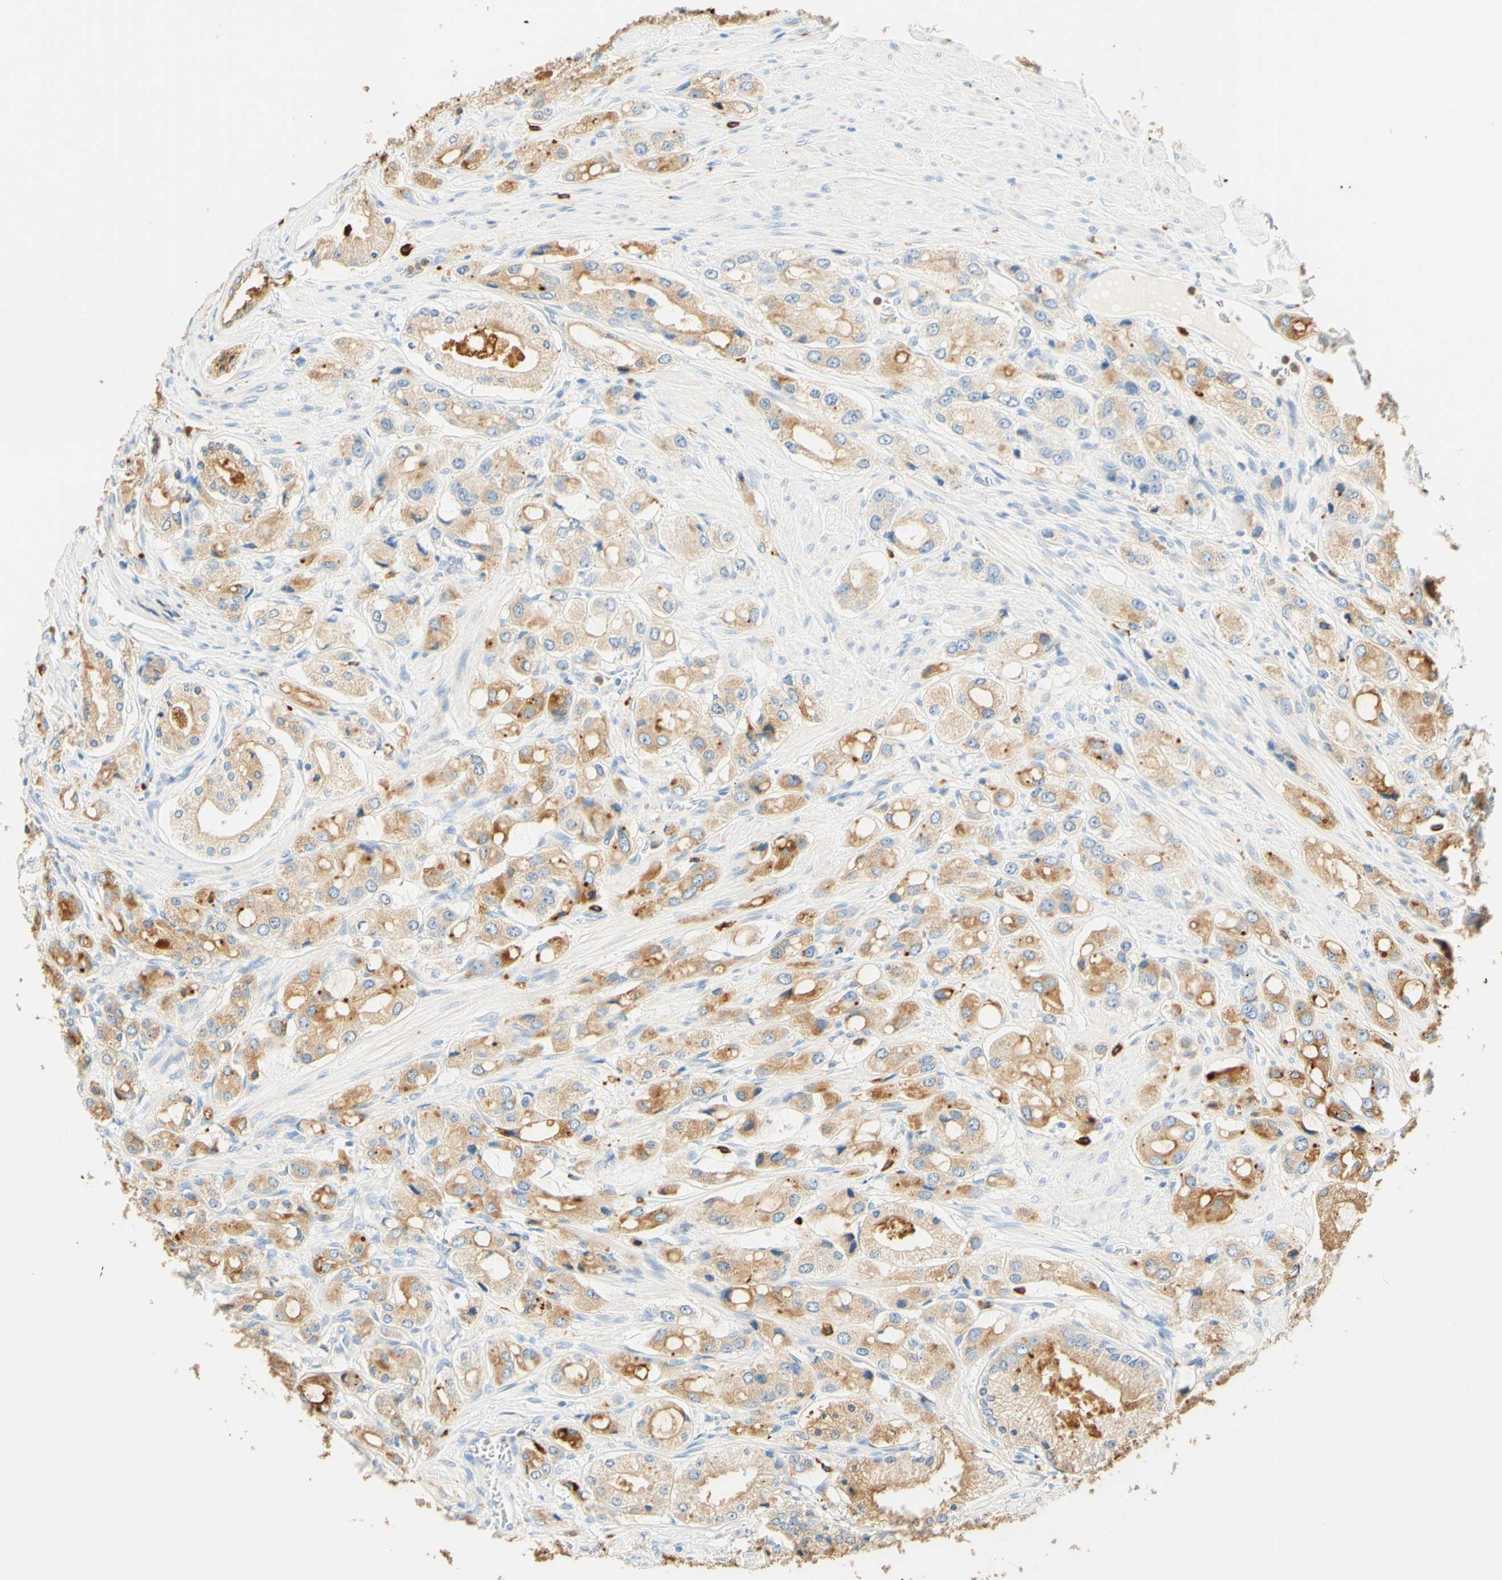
{"staining": {"intensity": "moderate", "quantity": "<25%", "location": "cytoplasmic/membranous"}, "tissue": "prostate cancer", "cell_type": "Tumor cells", "image_type": "cancer", "snomed": [{"axis": "morphology", "description": "Adenocarcinoma, High grade"}, {"axis": "topography", "description": "Prostate"}], "caption": "Protein staining of prostate cancer (high-grade adenocarcinoma) tissue shows moderate cytoplasmic/membranous staining in approximately <25% of tumor cells.", "gene": "CD63", "patient": {"sex": "male", "age": 65}}